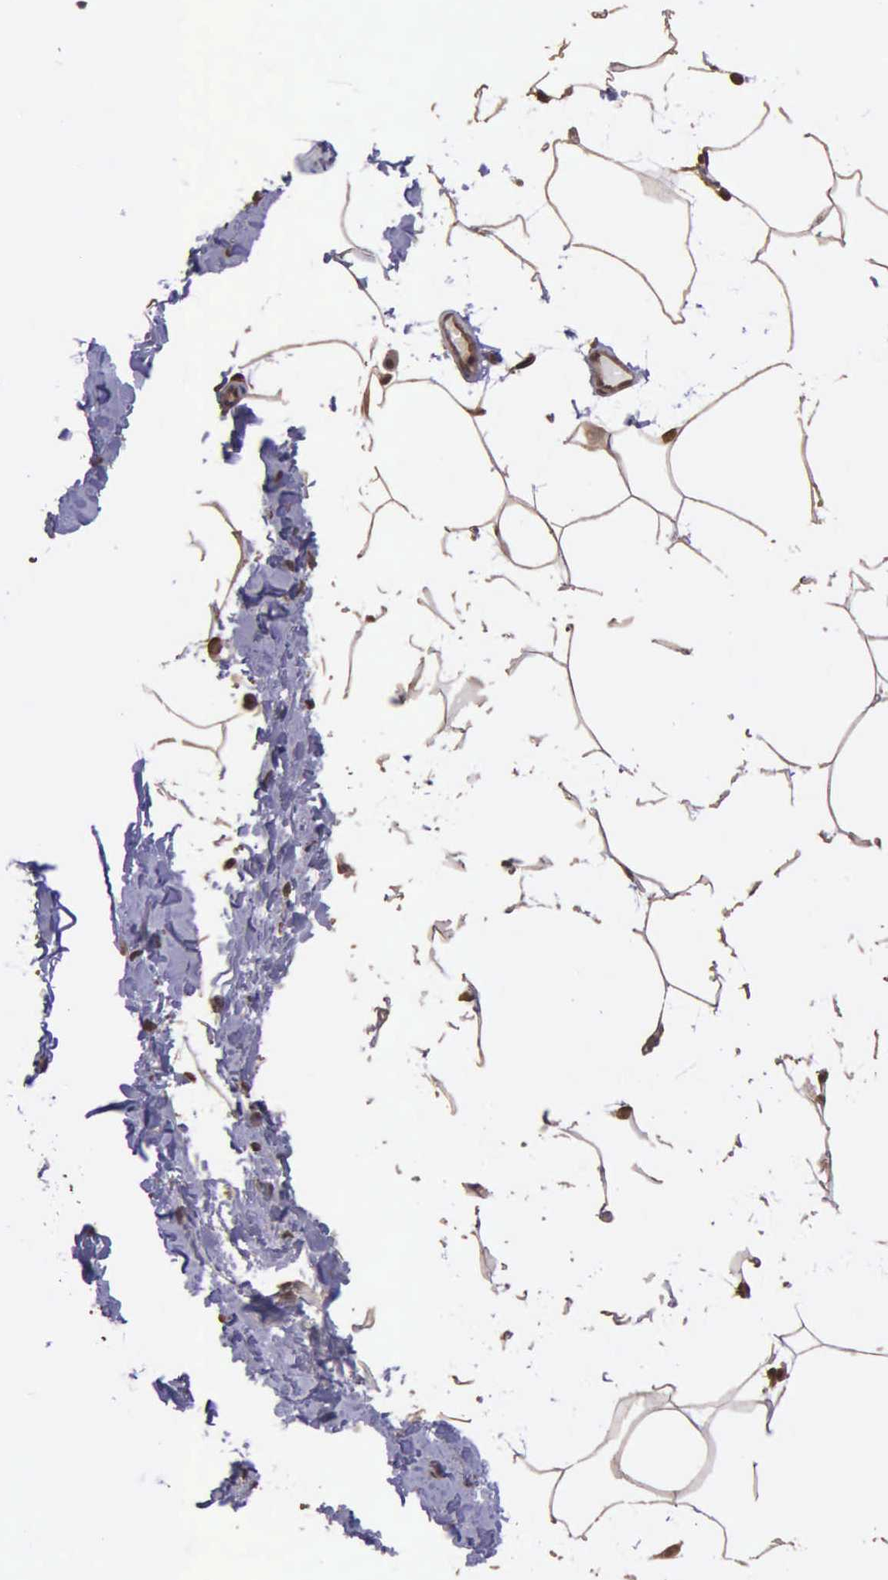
{"staining": {"intensity": "moderate", "quantity": ">75%", "location": "nuclear"}, "tissue": "adipose tissue", "cell_type": "Adipocytes", "image_type": "normal", "snomed": [{"axis": "morphology", "description": "Normal tissue, NOS"}, {"axis": "topography", "description": "Breast"}], "caption": "Adipose tissue stained with a brown dye exhibits moderate nuclear positive expression in about >75% of adipocytes.", "gene": "PSMC1", "patient": {"sex": "female", "age": 45}}